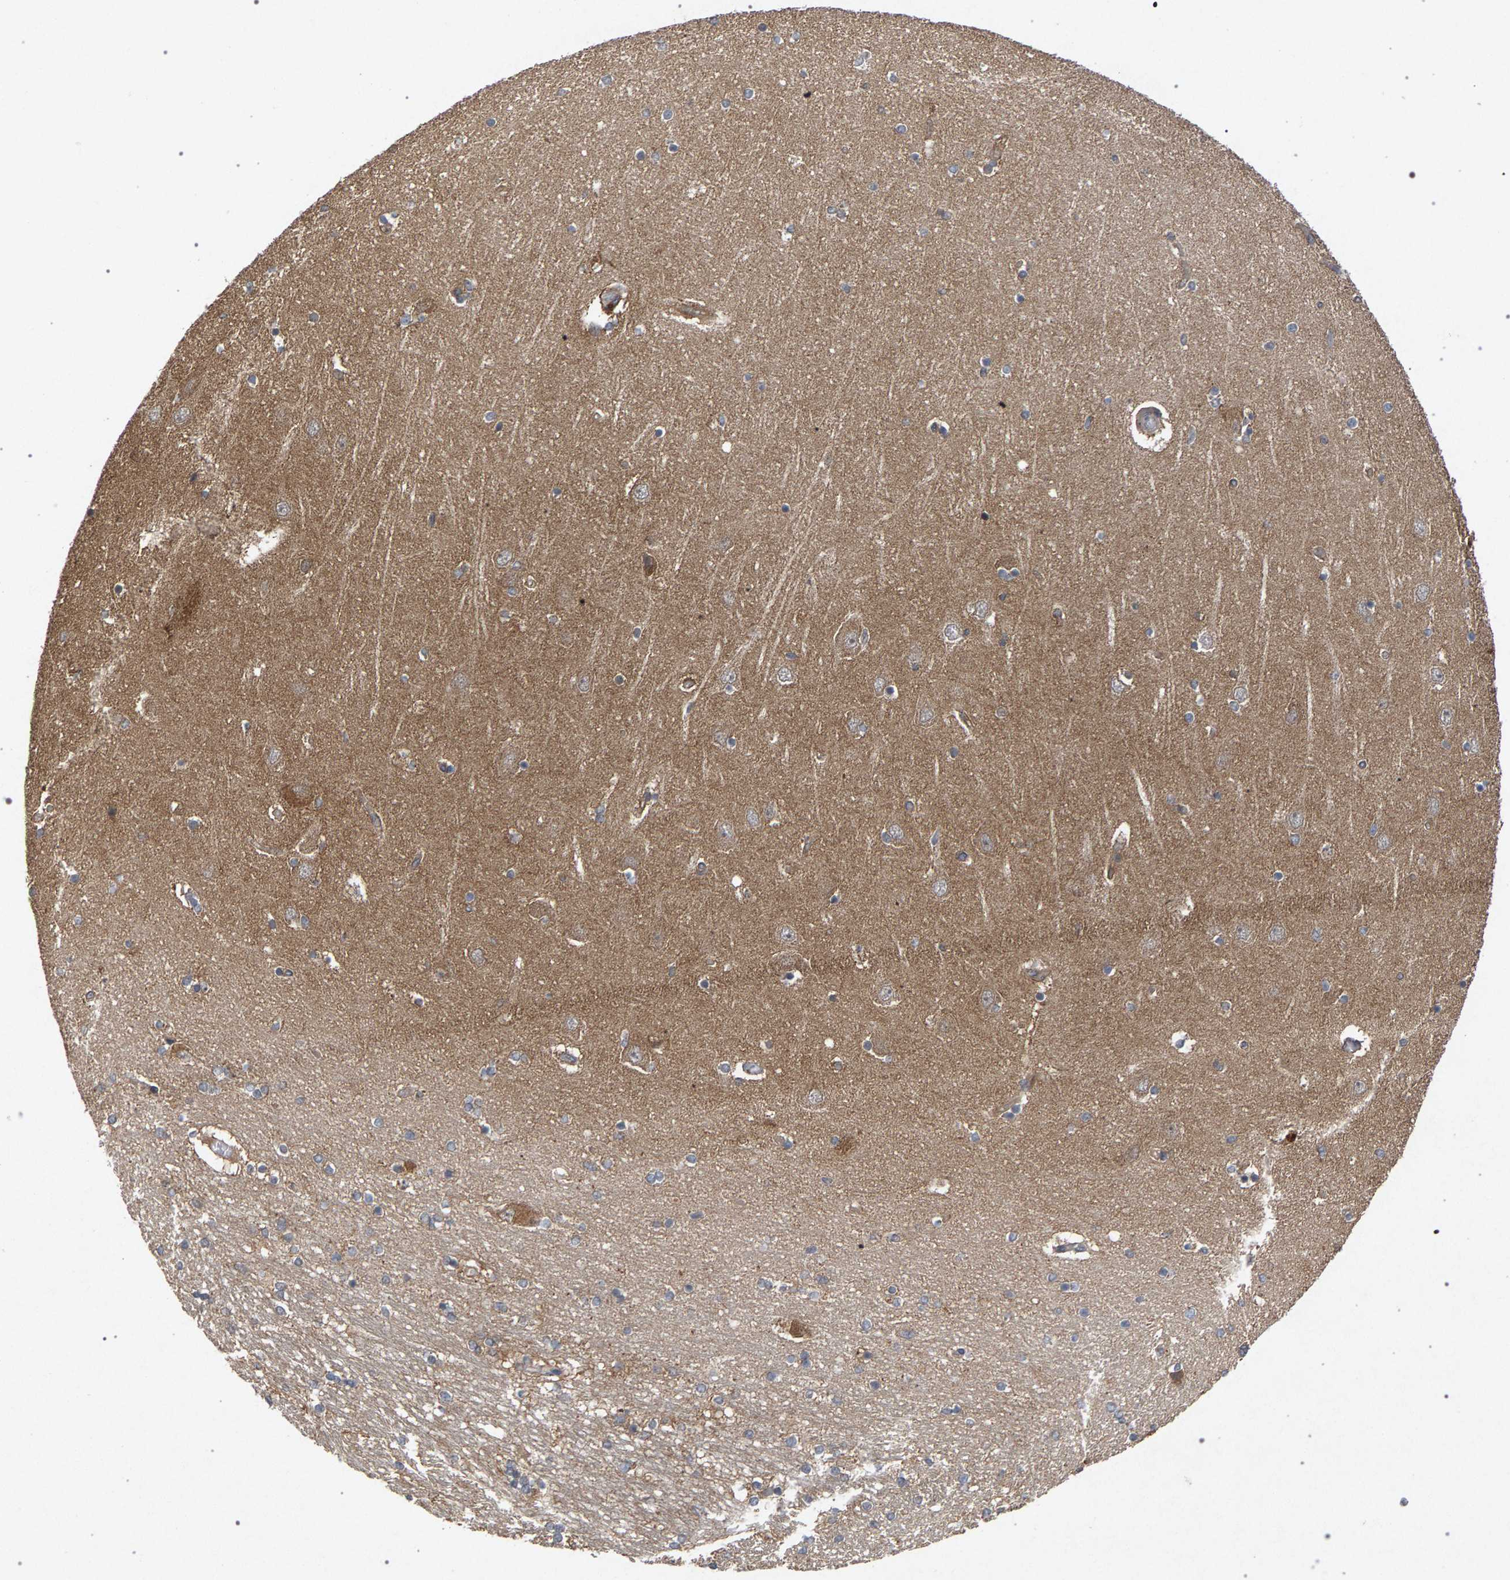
{"staining": {"intensity": "weak", "quantity": "<25%", "location": "cytoplasmic/membranous"}, "tissue": "hippocampus", "cell_type": "Glial cells", "image_type": "normal", "snomed": [{"axis": "morphology", "description": "Normal tissue, NOS"}, {"axis": "topography", "description": "Hippocampus"}], "caption": "This is an IHC photomicrograph of normal human hippocampus. There is no positivity in glial cells.", "gene": "SLC4A4", "patient": {"sex": "female", "age": 54}}